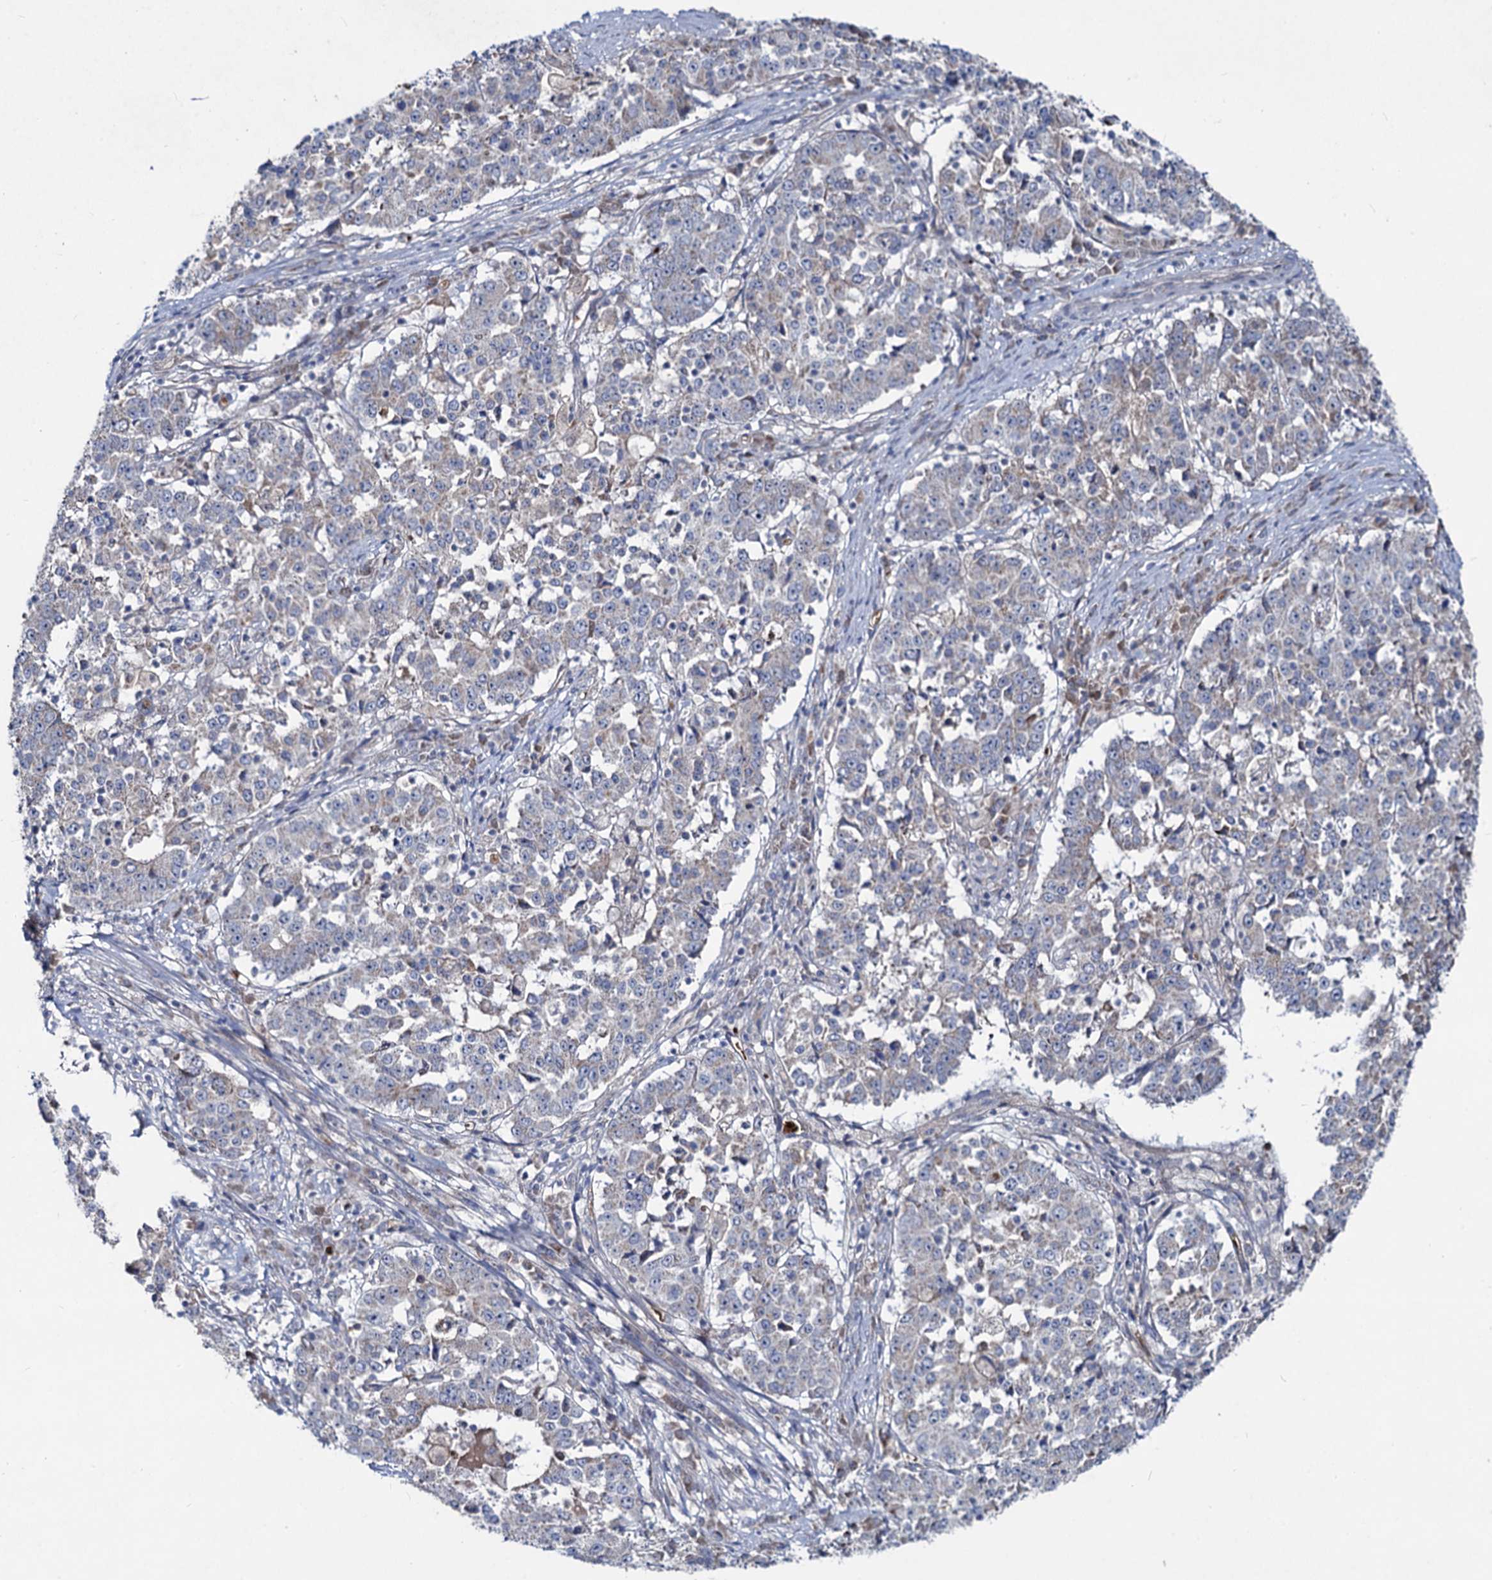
{"staining": {"intensity": "negative", "quantity": "none", "location": "none"}, "tissue": "stomach cancer", "cell_type": "Tumor cells", "image_type": "cancer", "snomed": [{"axis": "morphology", "description": "Adenocarcinoma, NOS"}, {"axis": "topography", "description": "Stomach"}], "caption": "Photomicrograph shows no protein expression in tumor cells of adenocarcinoma (stomach) tissue.", "gene": "RNF6", "patient": {"sex": "male", "age": 59}}